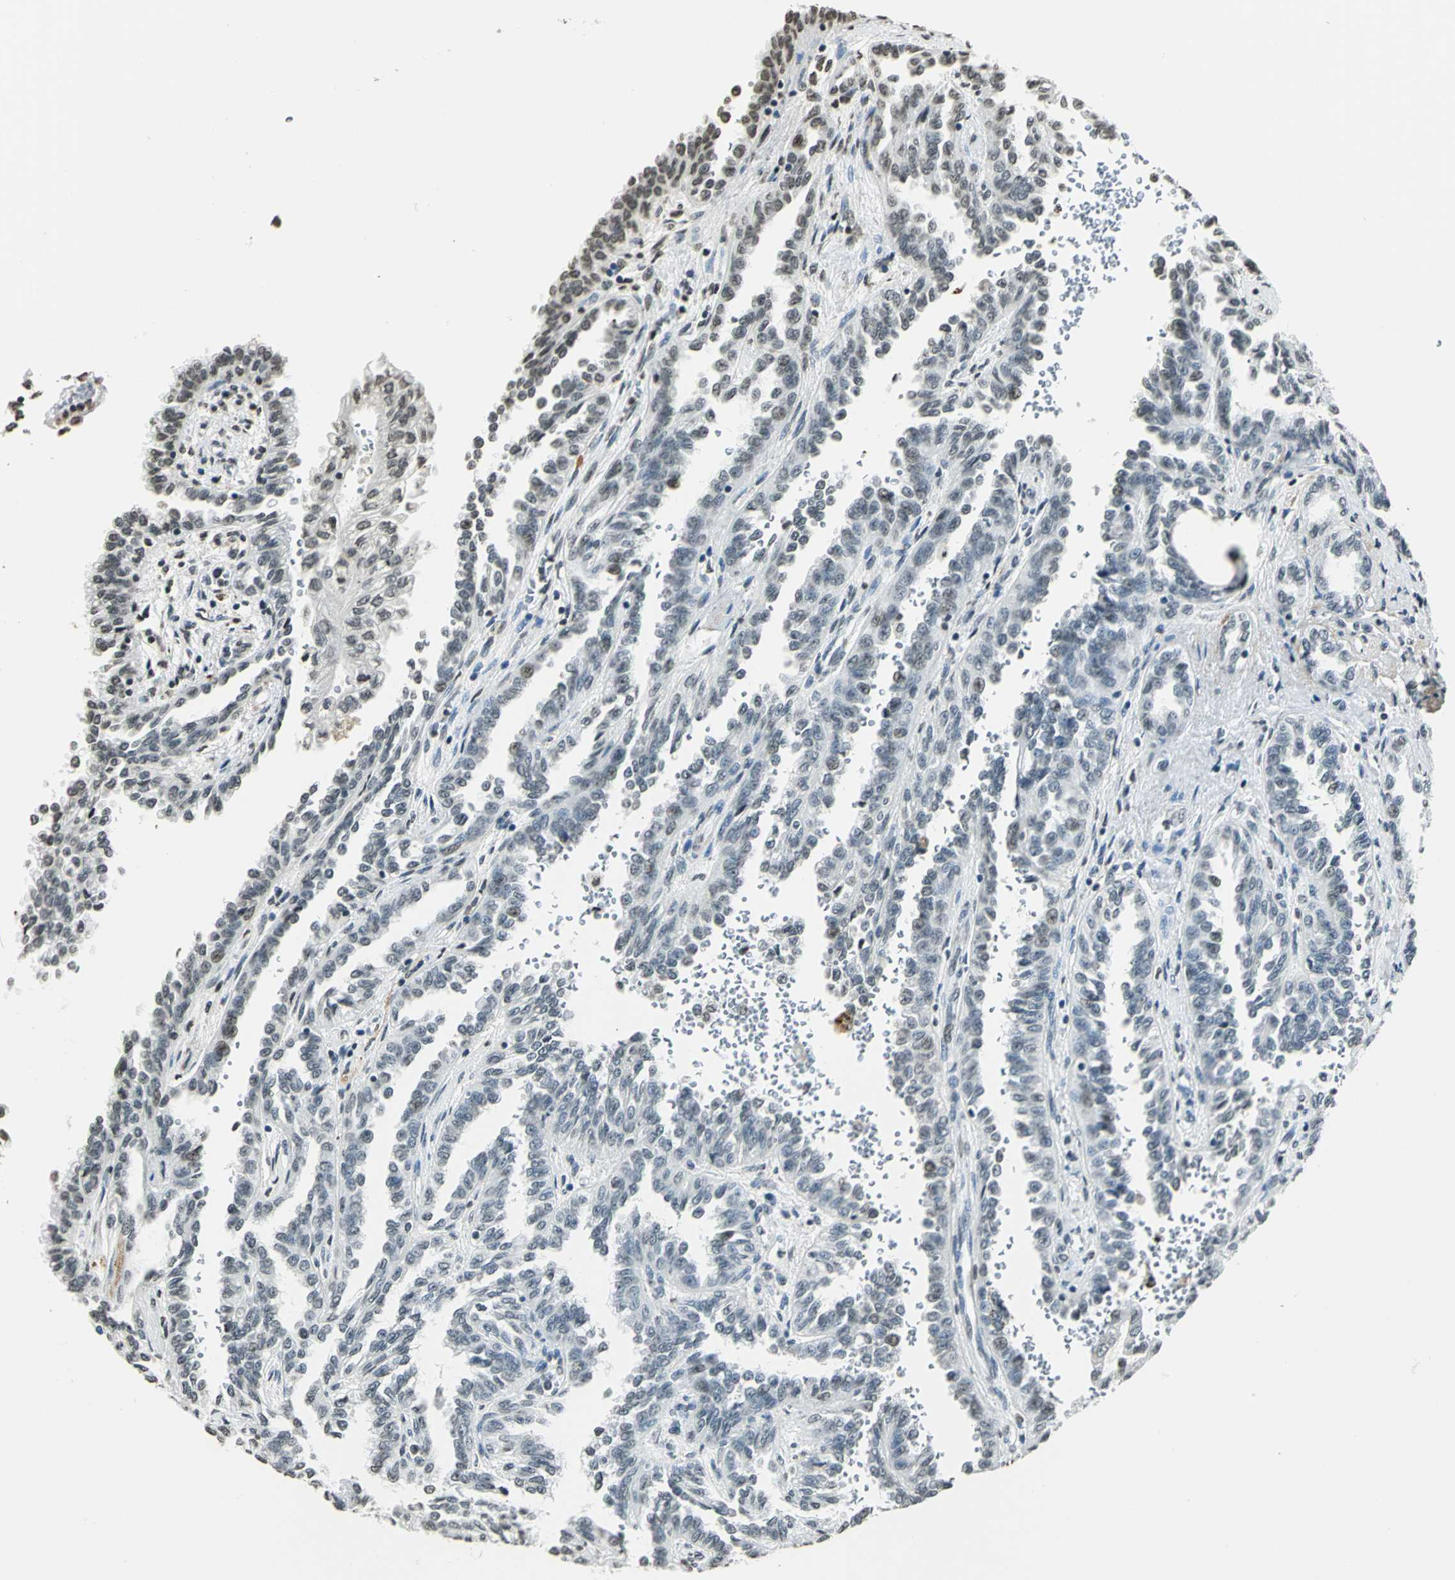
{"staining": {"intensity": "moderate", "quantity": "<25%", "location": "nuclear"}, "tissue": "renal cancer", "cell_type": "Tumor cells", "image_type": "cancer", "snomed": [{"axis": "morphology", "description": "Inflammation, NOS"}, {"axis": "morphology", "description": "Adenocarcinoma, NOS"}, {"axis": "topography", "description": "Kidney"}], "caption": "Immunohistochemistry (IHC) histopathology image of neoplastic tissue: human renal cancer stained using immunohistochemistry displays low levels of moderate protein expression localized specifically in the nuclear of tumor cells, appearing as a nuclear brown color.", "gene": "MCM4", "patient": {"sex": "male", "age": 68}}